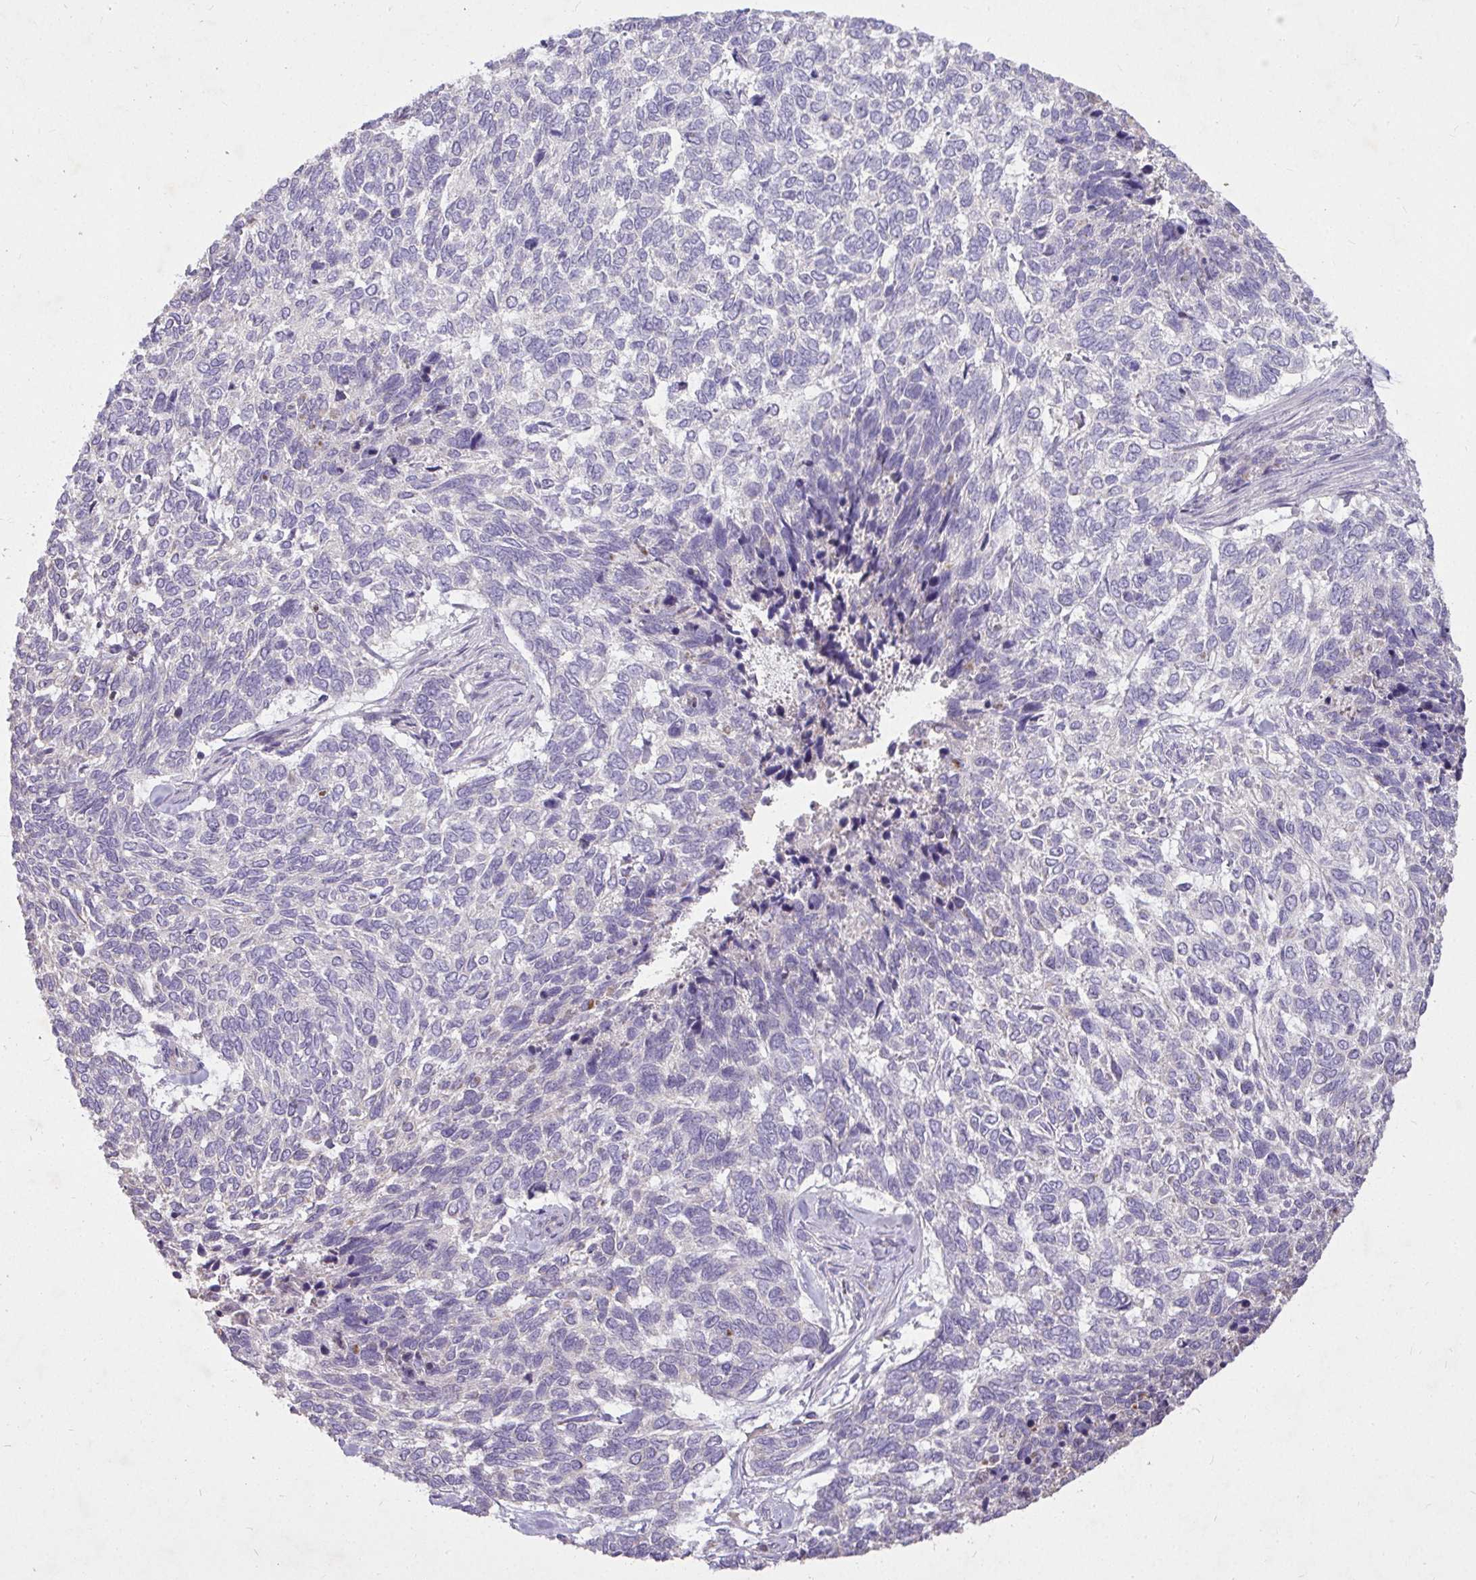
{"staining": {"intensity": "negative", "quantity": "none", "location": "none"}, "tissue": "skin cancer", "cell_type": "Tumor cells", "image_type": "cancer", "snomed": [{"axis": "morphology", "description": "Basal cell carcinoma"}, {"axis": "topography", "description": "Skin"}], "caption": "This is an immunohistochemistry (IHC) micrograph of skin basal cell carcinoma. There is no positivity in tumor cells.", "gene": "STRIP1", "patient": {"sex": "female", "age": 65}}